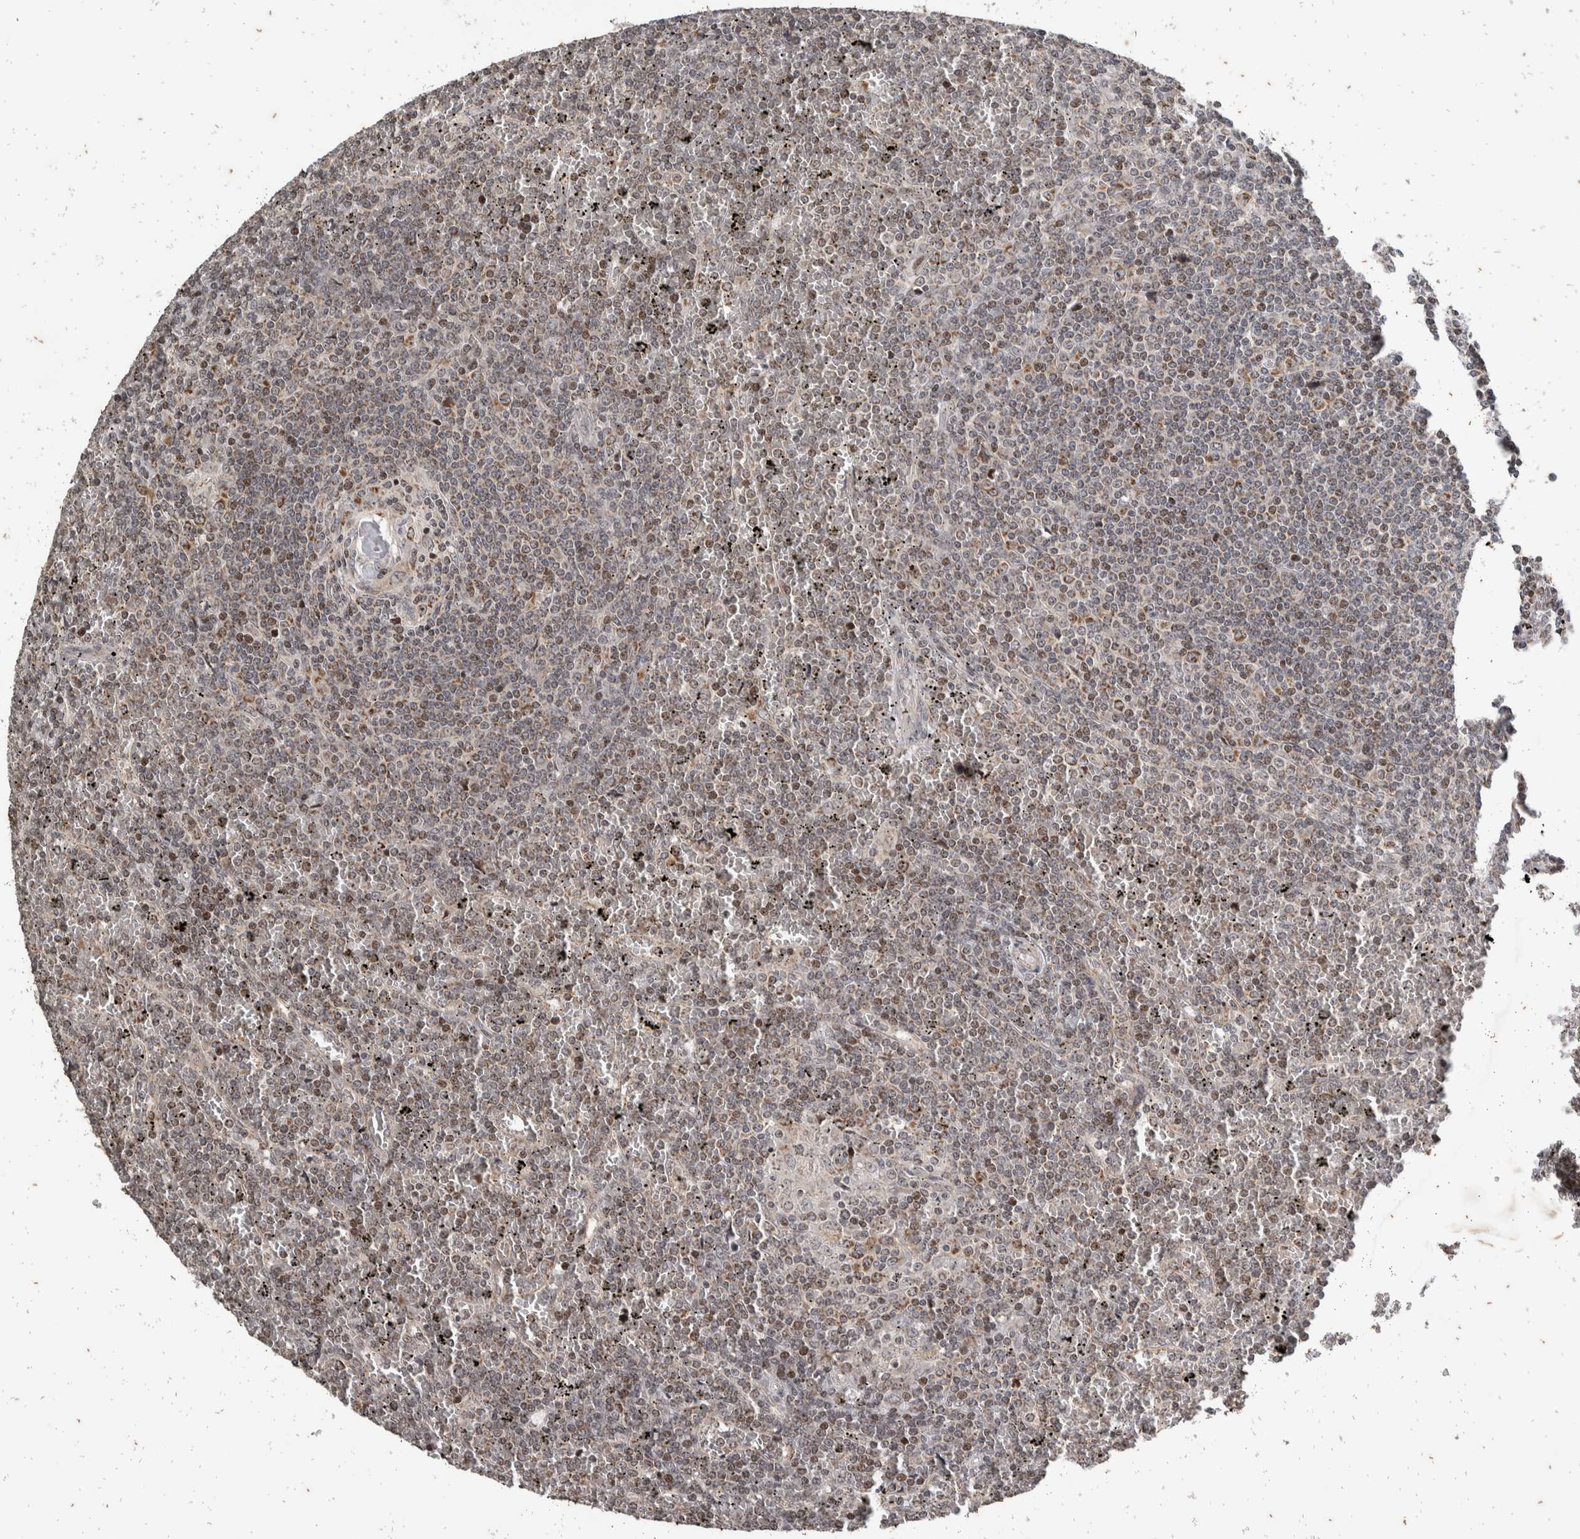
{"staining": {"intensity": "weak", "quantity": "25%-75%", "location": "nuclear"}, "tissue": "lymphoma", "cell_type": "Tumor cells", "image_type": "cancer", "snomed": [{"axis": "morphology", "description": "Malignant lymphoma, non-Hodgkin's type, Low grade"}, {"axis": "topography", "description": "Spleen"}], "caption": "A low amount of weak nuclear staining is seen in about 25%-75% of tumor cells in low-grade malignant lymphoma, non-Hodgkin's type tissue.", "gene": "ATXN7L1", "patient": {"sex": "female", "age": 19}}